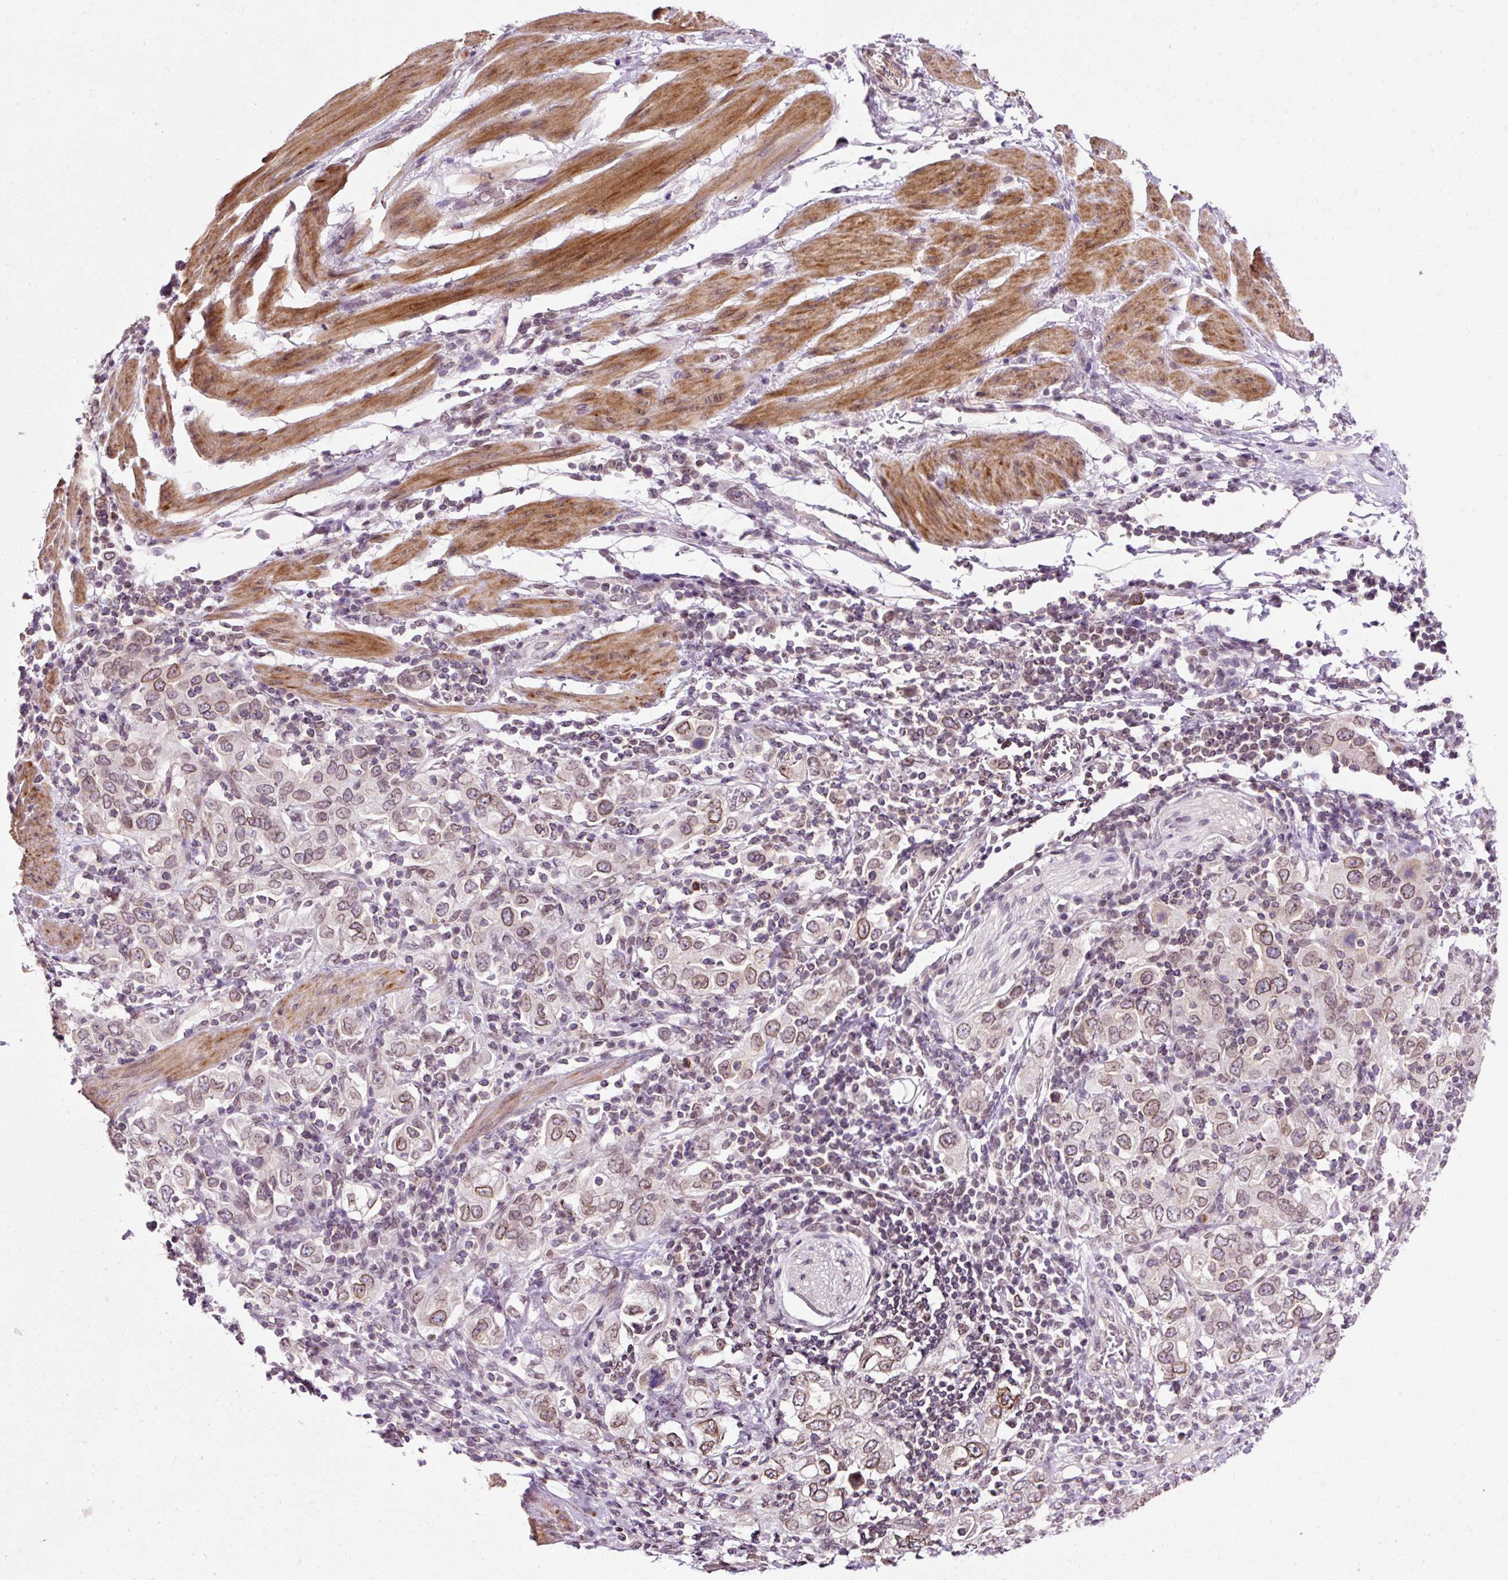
{"staining": {"intensity": "moderate", "quantity": ">75%", "location": "cytoplasmic/membranous,nuclear"}, "tissue": "stomach cancer", "cell_type": "Tumor cells", "image_type": "cancer", "snomed": [{"axis": "morphology", "description": "Adenocarcinoma, NOS"}, {"axis": "topography", "description": "Stomach, upper"}, {"axis": "topography", "description": "Stomach"}], "caption": "Immunohistochemistry (IHC) (DAB (3,3'-diaminobenzidine)) staining of stomach cancer (adenocarcinoma) demonstrates moderate cytoplasmic/membranous and nuclear protein staining in approximately >75% of tumor cells.", "gene": "ZNF610", "patient": {"sex": "male", "age": 62}}